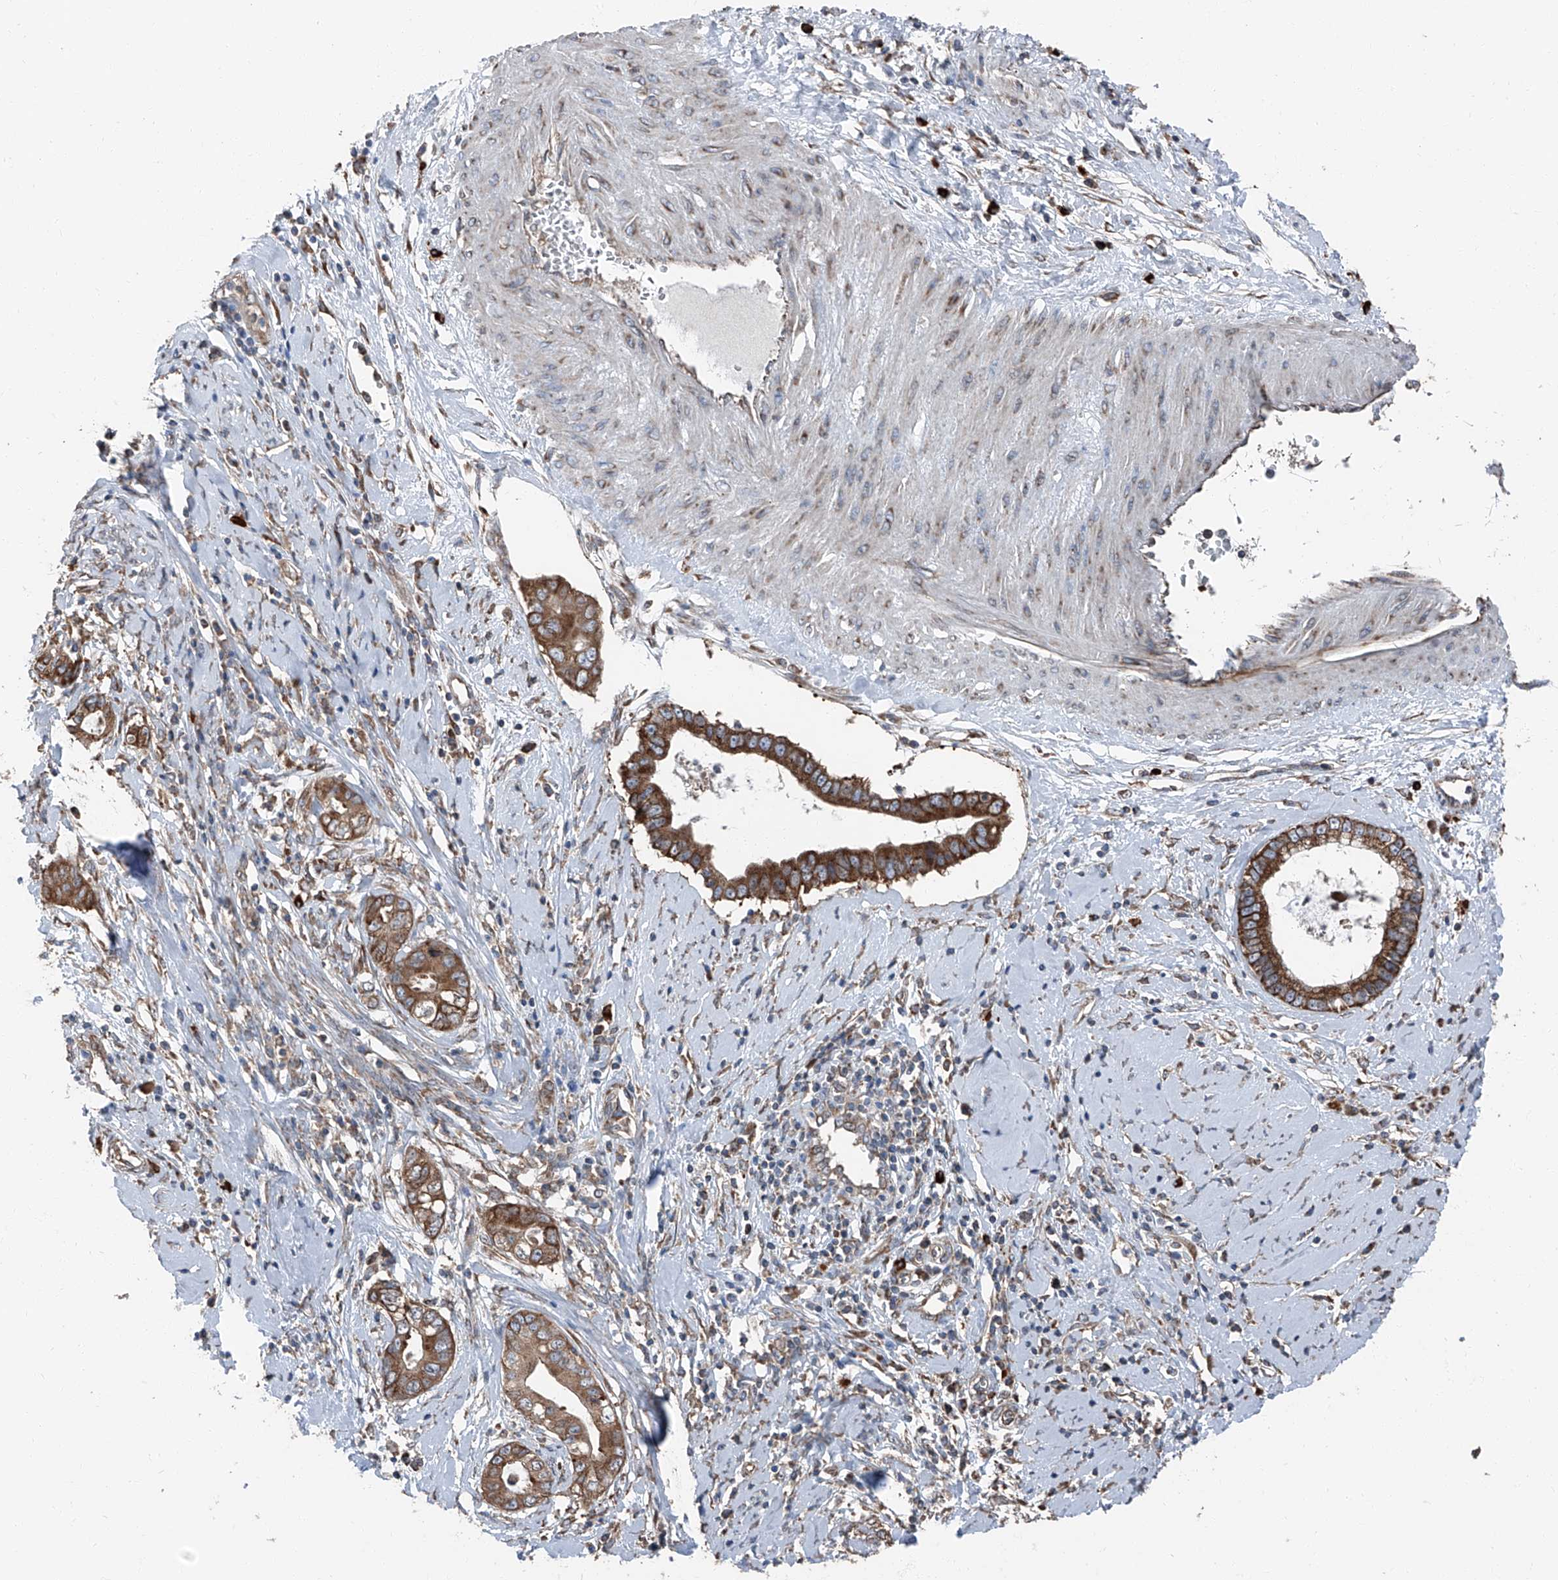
{"staining": {"intensity": "moderate", "quantity": ">75%", "location": "cytoplasmic/membranous"}, "tissue": "cervical cancer", "cell_type": "Tumor cells", "image_type": "cancer", "snomed": [{"axis": "morphology", "description": "Adenocarcinoma, NOS"}, {"axis": "topography", "description": "Cervix"}], "caption": "This is an image of immunohistochemistry staining of cervical cancer, which shows moderate positivity in the cytoplasmic/membranous of tumor cells.", "gene": "LIMK1", "patient": {"sex": "female", "age": 44}}